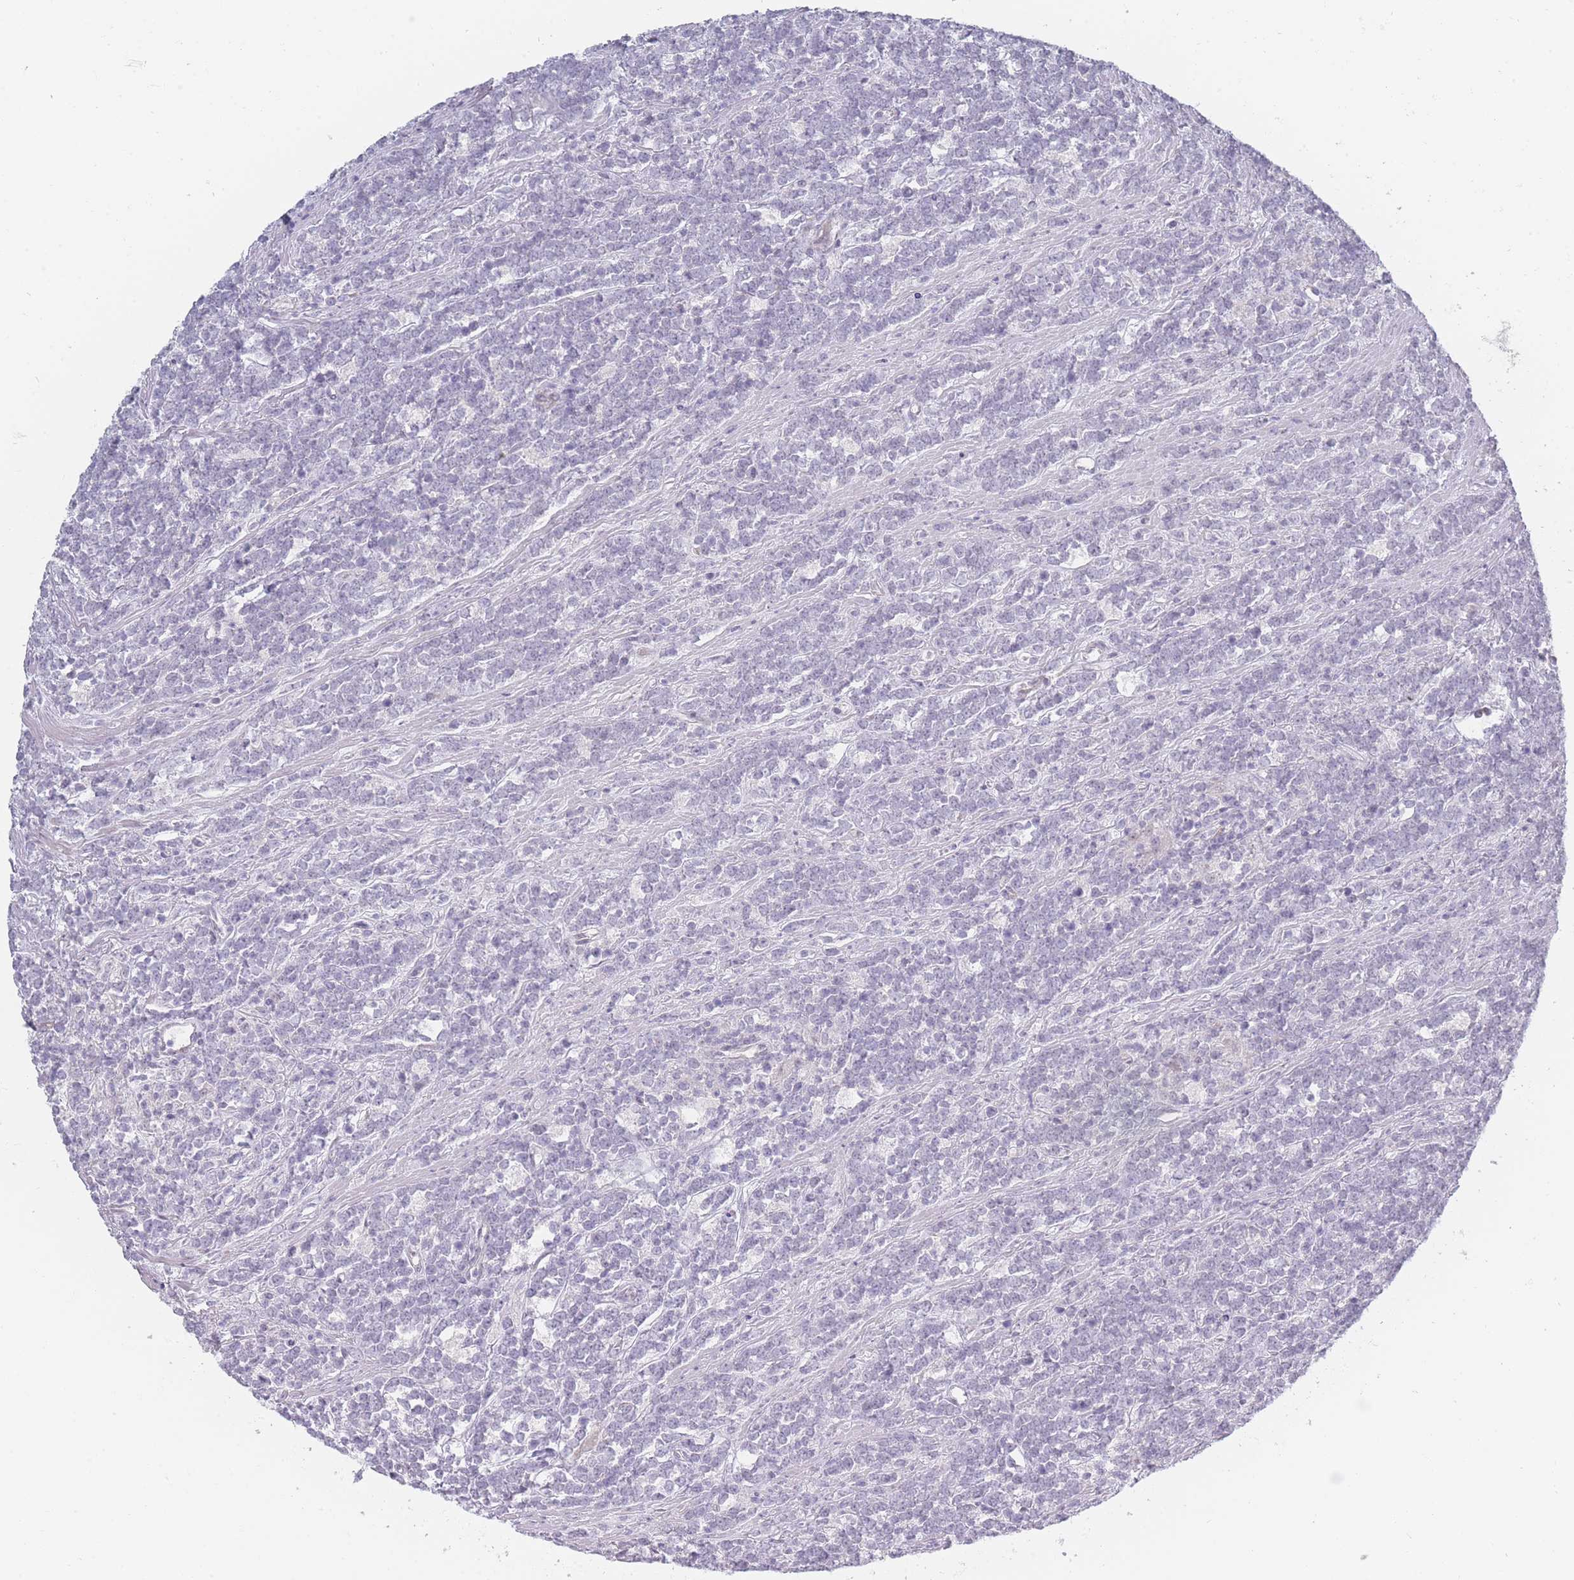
{"staining": {"intensity": "negative", "quantity": "none", "location": "none"}, "tissue": "lymphoma", "cell_type": "Tumor cells", "image_type": "cancer", "snomed": [{"axis": "morphology", "description": "Malignant lymphoma, non-Hodgkin's type, High grade"}, {"axis": "topography", "description": "Small intestine"}, {"axis": "topography", "description": "Colon"}], "caption": "There is no significant expression in tumor cells of lymphoma. Nuclei are stained in blue.", "gene": "ROS1", "patient": {"sex": "male", "age": 8}}